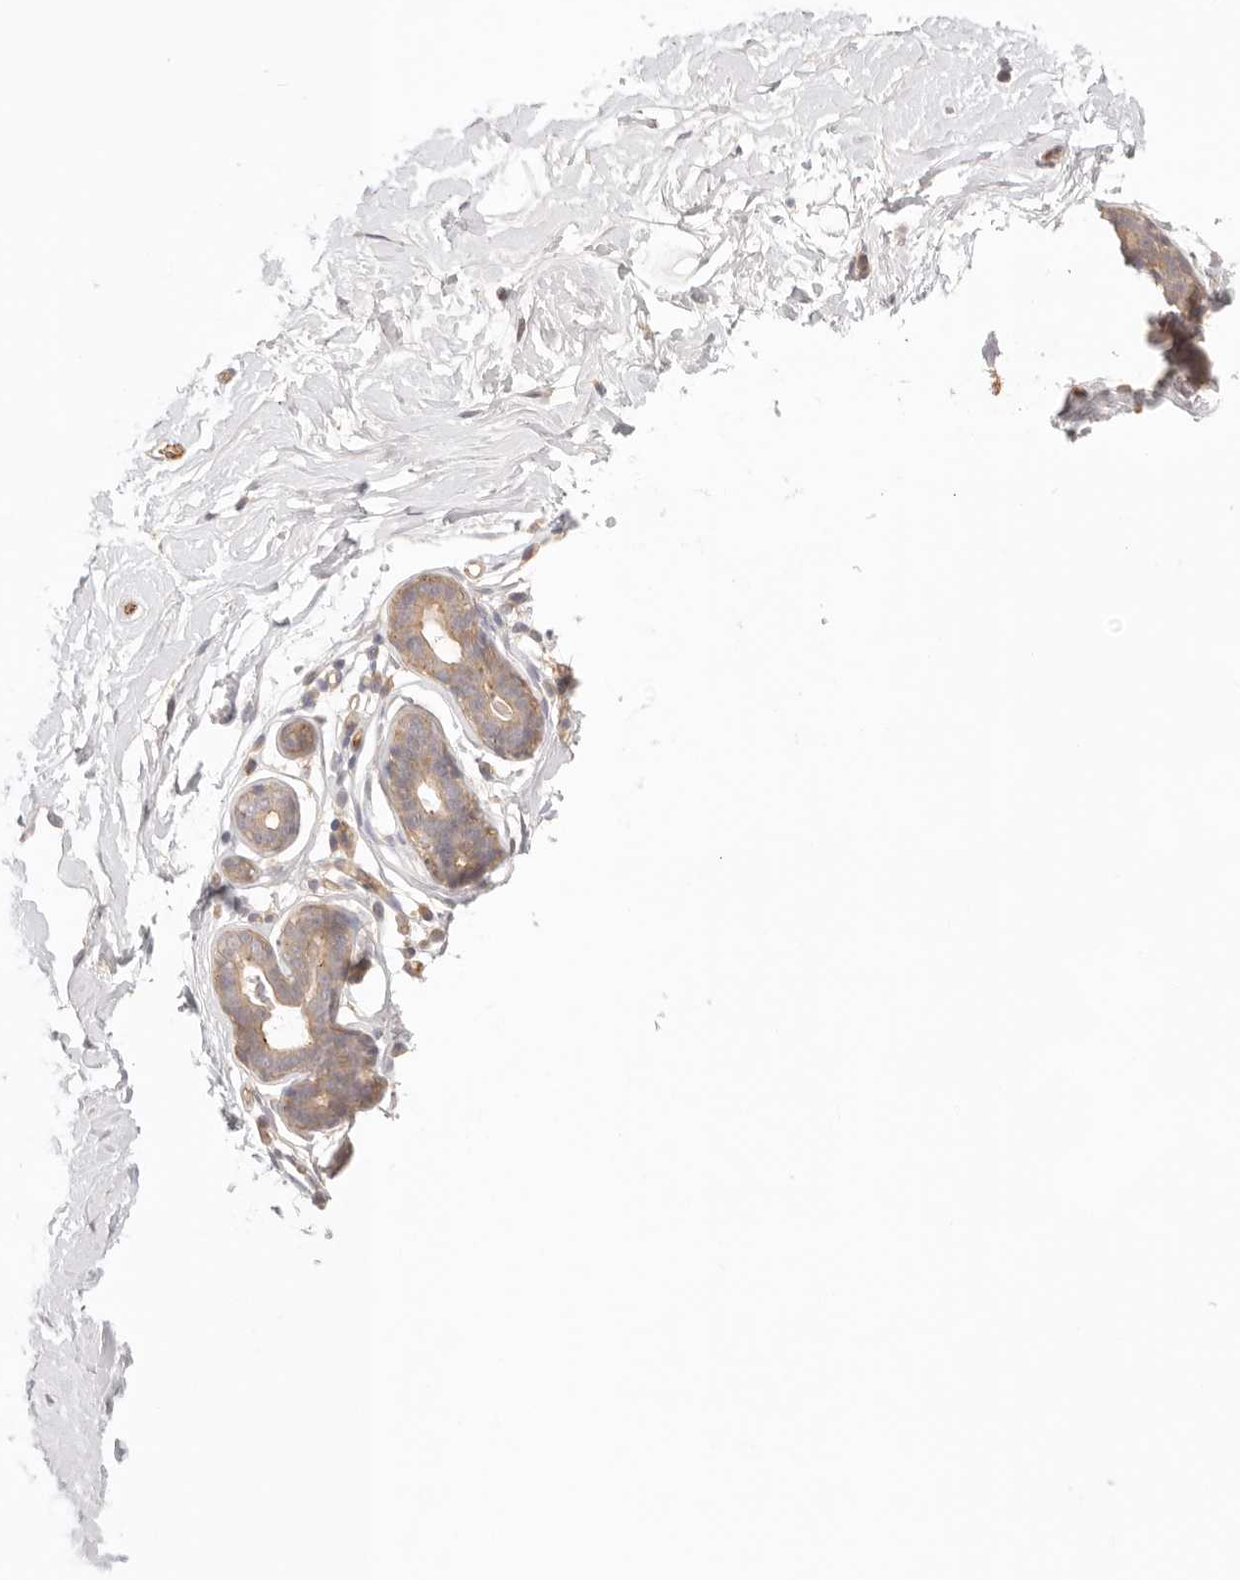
{"staining": {"intensity": "negative", "quantity": "none", "location": "none"}, "tissue": "breast", "cell_type": "Adipocytes", "image_type": "normal", "snomed": [{"axis": "morphology", "description": "Normal tissue, NOS"}, {"axis": "morphology", "description": "Adenoma, NOS"}, {"axis": "topography", "description": "Breast"}], "caption": "Adipocytes show no significant protein expression in benign breast.", "gene": "IL1R2", "patient": {"sex": "female", "age": 23}}